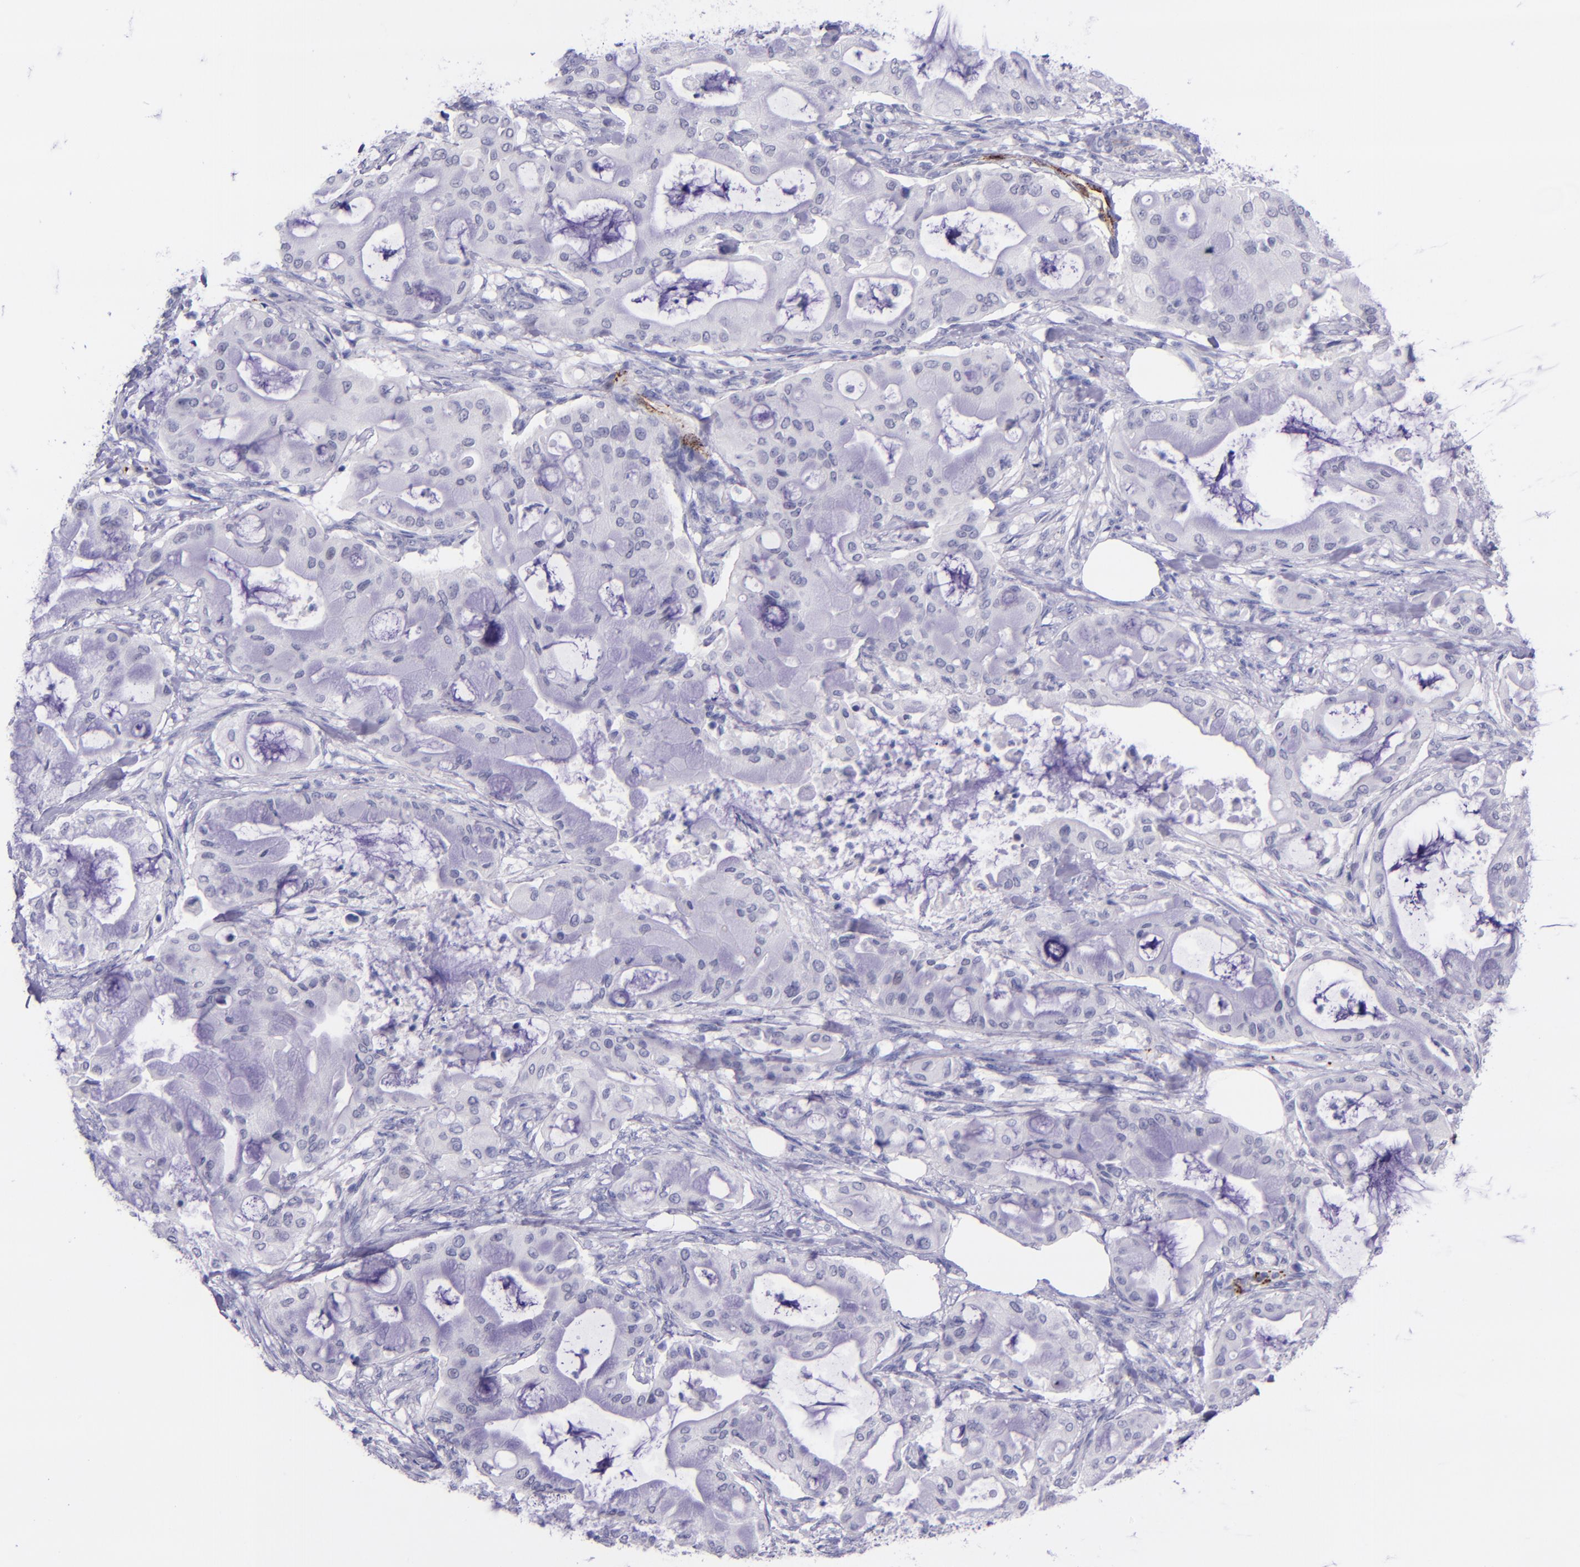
{"staining": {"intensity": "negative", "quantity": "none", "location": "none"}, "tissue": "pancreatic cancer", "cell_type": "Tumor cells", "image_type": "cancer", "snomed": [{"axis": "morphology", "description": "Adenocarcinoma, NOS"}, {"axis": "morphology", "description": "Adenocarcinoma, metastatic, NOS"}, {"axis": "topography", "description": "Lymph node"}, {"axis": "topography", "description": "Pancreas"}, {"axis": "topography", "description": "Duodenum"}], "caption": "This is an immunohistochemistry photomicrograph of human pancreatic metastatic adenocarcinoma. There is no positivity in tumor cells.", "gene": "SELE", "patient": {"sex": "female", "age": 64}}